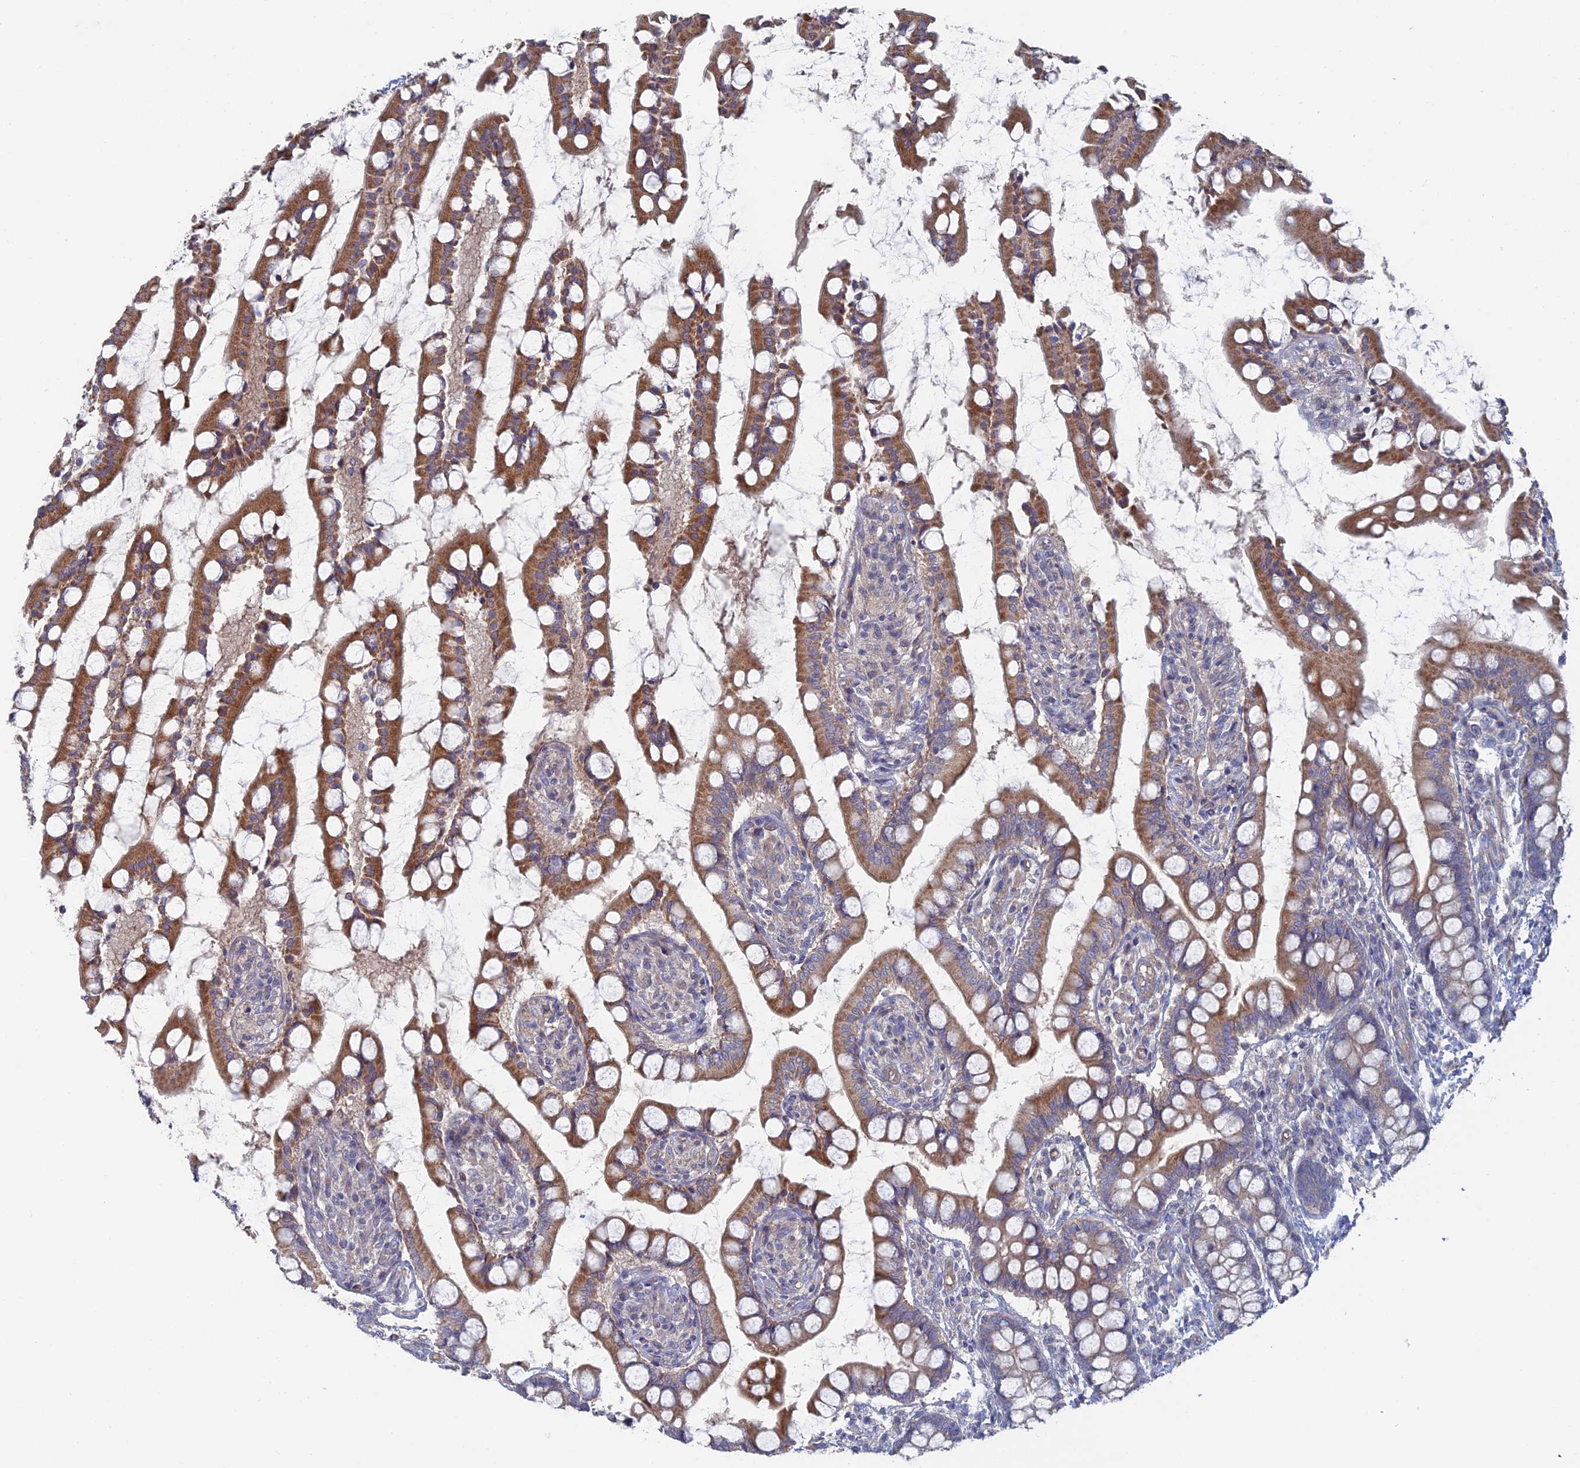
{"staining": {"intensity": "moderate", "quantity": ">75%", "location": "cytoplasmic/membranous"}, "tissue": "small intestine", "cell_type": "Glandular cells", "image_type": "normal", "snomed": [{"axis": "morphology", "description": "Normal tissue, NOS"}, {"axis": "topography", "description": "Small intestine"}], "caption": "Unremarkable small intestine was stained to show a protein in brown. There is medium levels of moderate cytoplasmic/membranous positivity in about >75% of glandular cells.", "gene": "TBC1D30", "patient": {"sex": "male", "age": 52}}